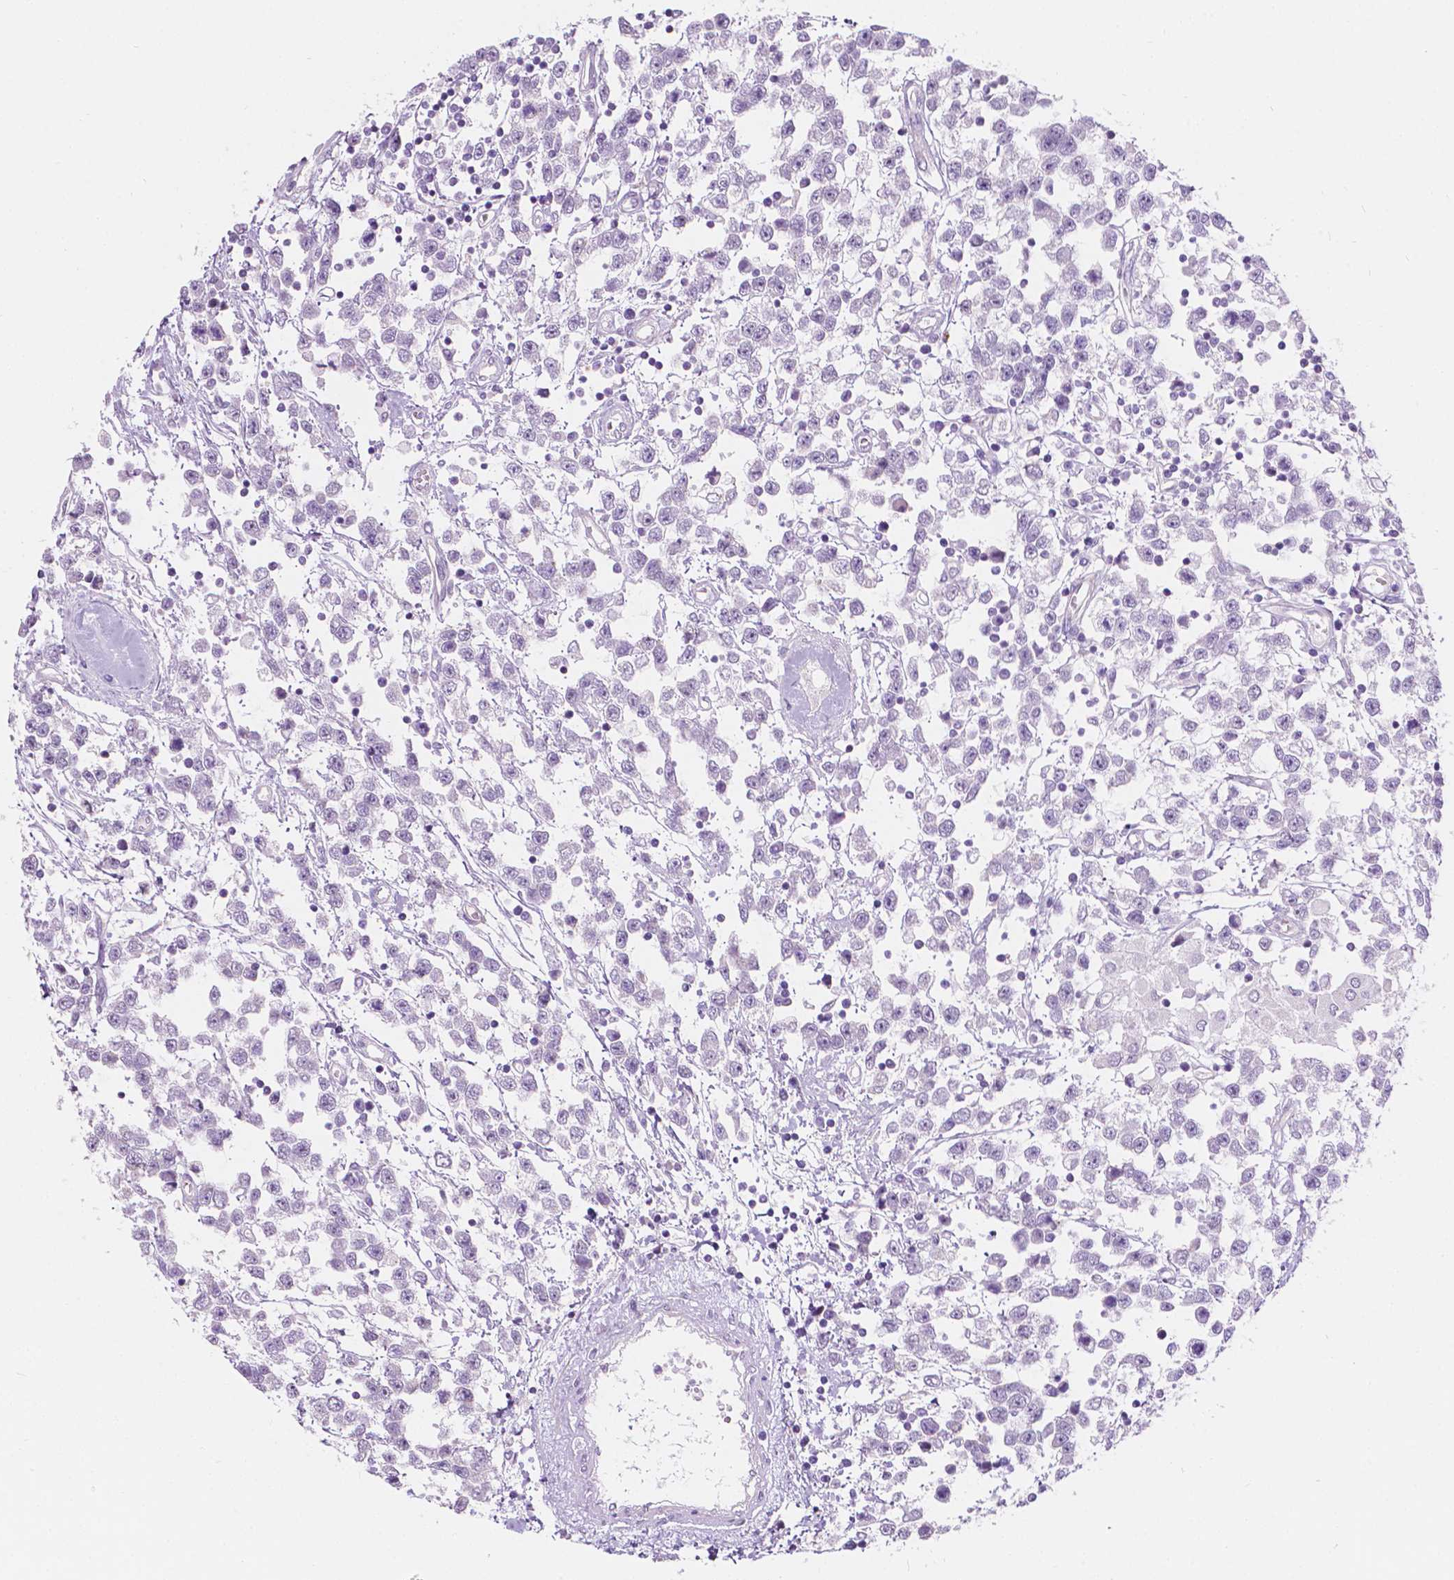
{"staining": {"intensity": "negative", "quantity": "none", "location": "none"}, "tissue": "testis cancer", "cell_type": "Tumor cells", "image_type": "cancer", "snomed": [{"axis": "morphology", "description": "Seminoma, NOS"}, {"axis": "topography", "description": "Testis"}], "caption": "A high-resolution histopathology image shows immunohistochemistry (IHC) staining of testis cancer (seminoma), which shows no significant staining in tumor cells.", "gene": "NOS1AP", "patient": {"sex": "male", "age": 34}}